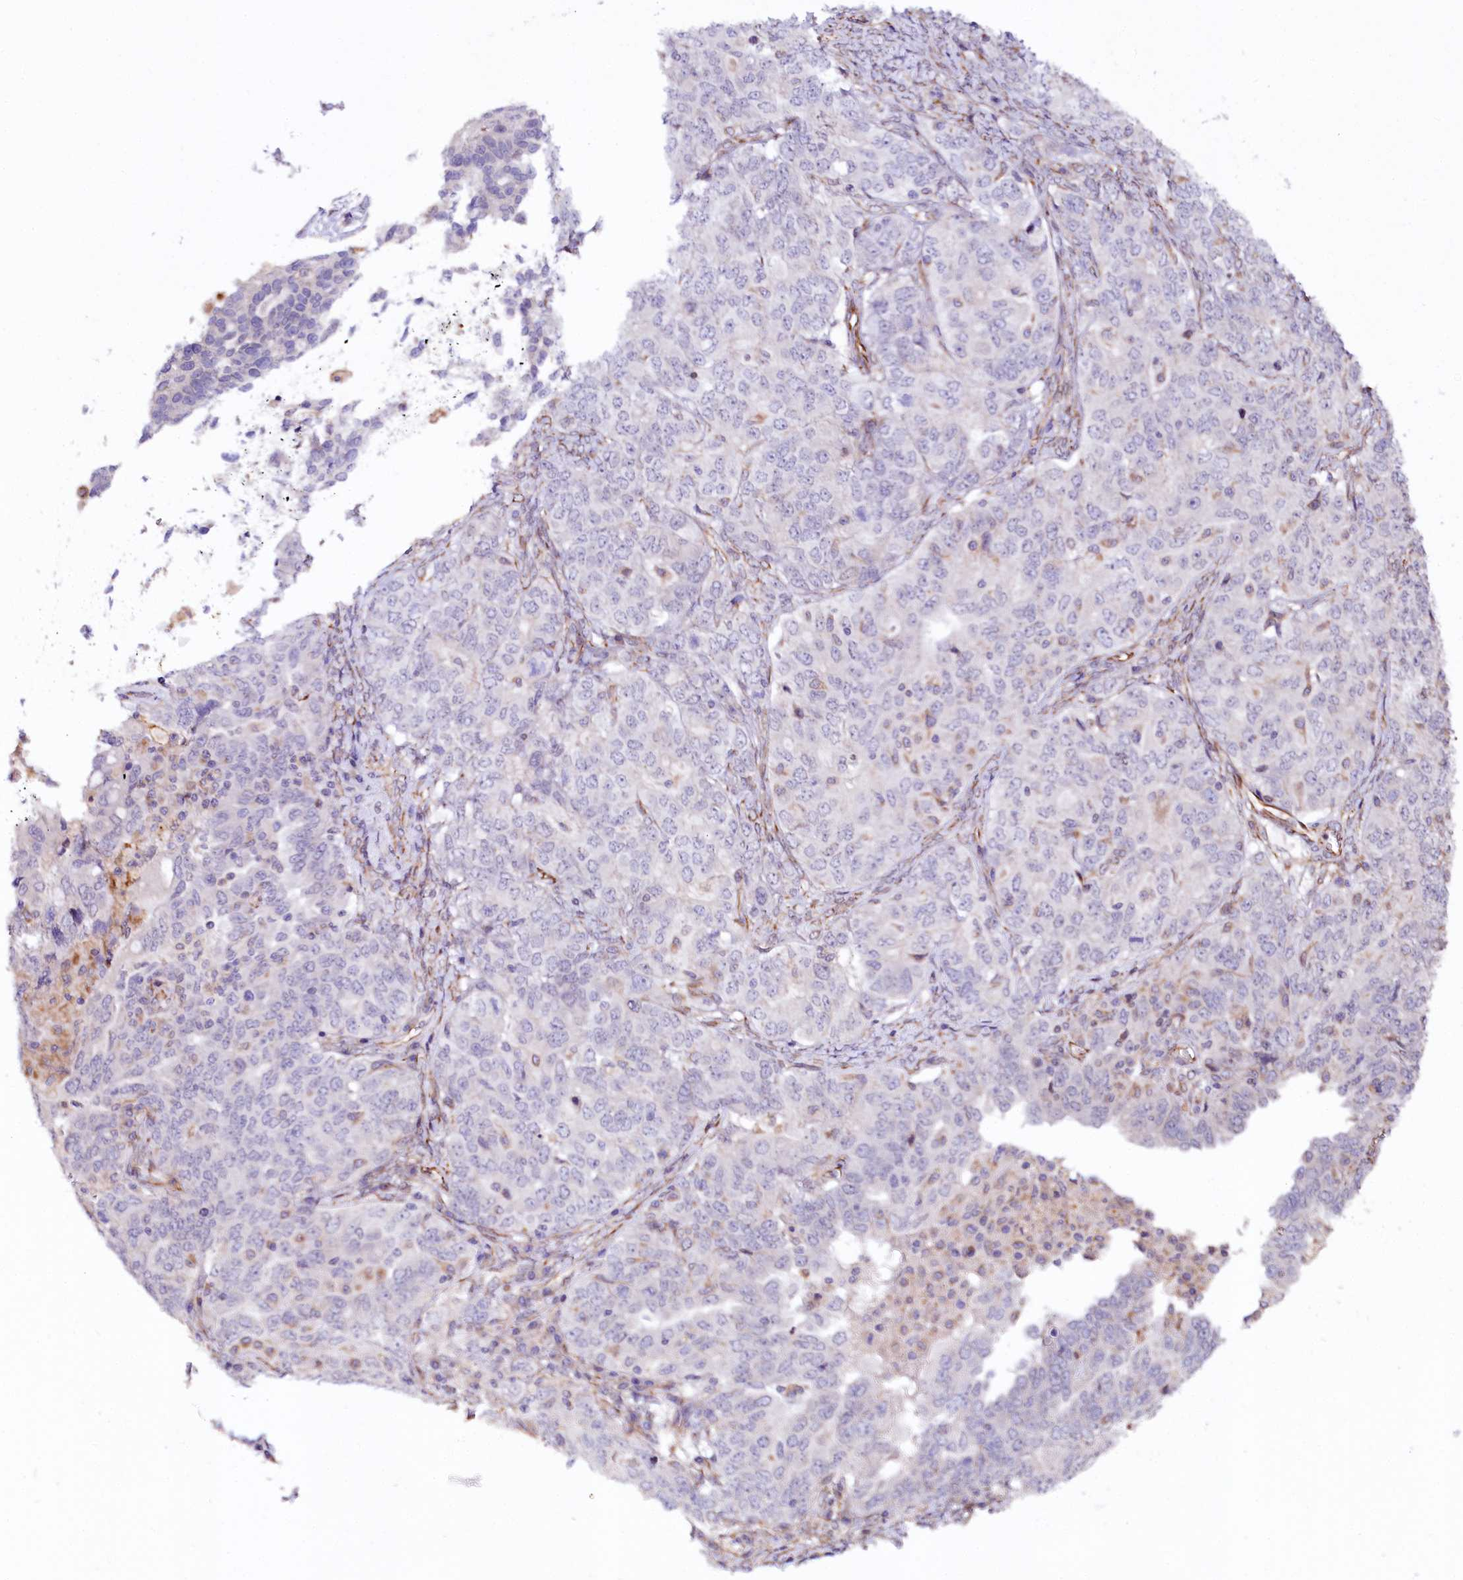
{"staining": {"intensity": "negative", "quantity": "none", "location": "none"}, "tissue": "ovarian cancer", "cell_type": "Tumor cells", "image_type": "cancer", "snomed": [{"axis": "morphology", "description": "Carcinoma, endometroid"}, {"axis": "topography", "description": "Ovary"}], "caption": "There is no significant expression in tumor cells of ovarian cancer (endometroid carcinoma).", "gene": "TTC12", "patient": {"sex": "female", "age": 62}}